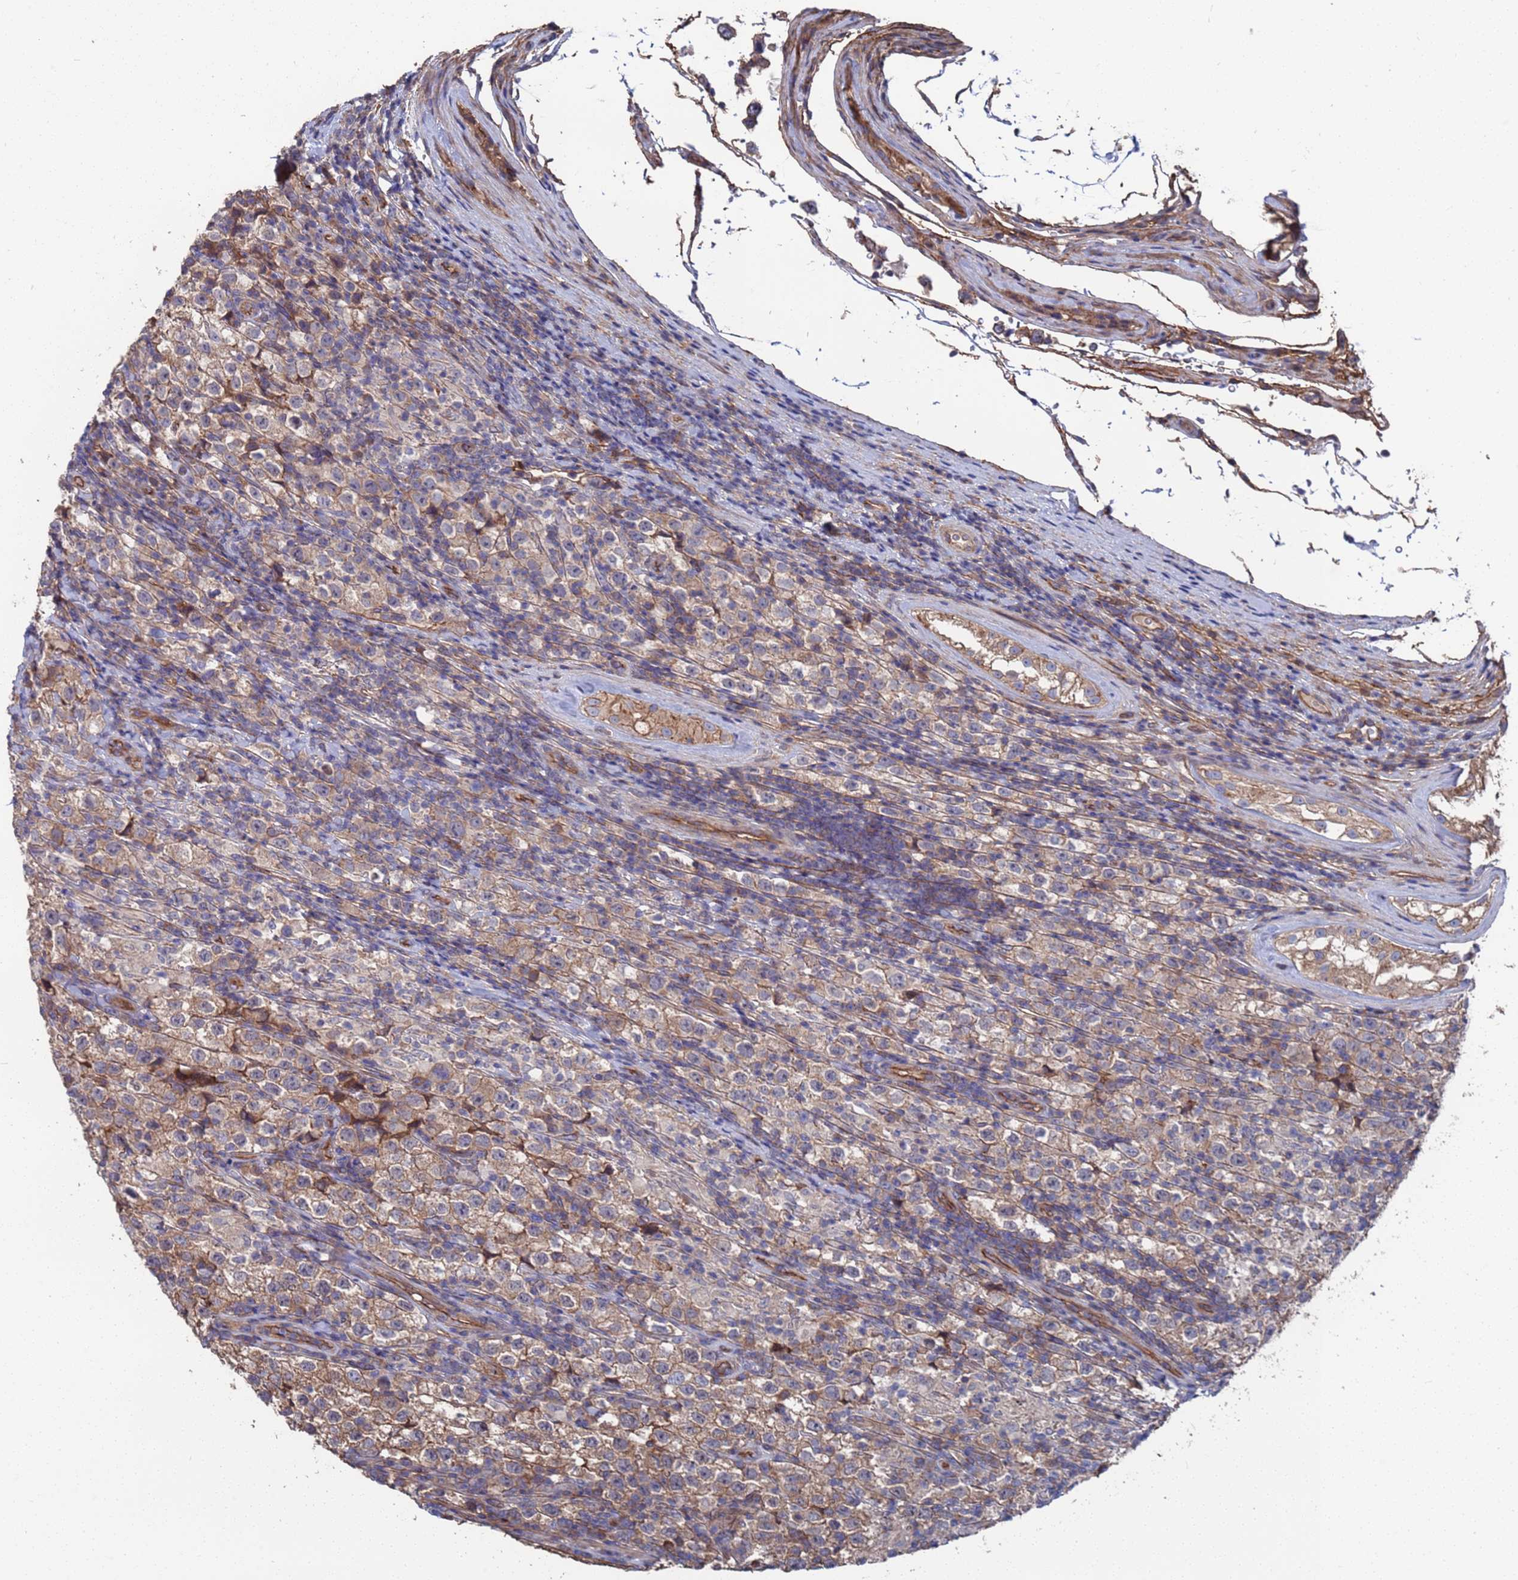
{"staining": {"intensity": "moderate", "quantity": "25%-75%", "location": "cytoplasmic/membranous"}, "tissue": "testis cancer", "cell_type": "Tumor cells", "image_type": "cancer", "snomed": [{"axis": "morphology", "description": "Seminoma, NOS"}, {"axis": "morphology", "description": "Carcinoma, Embryonal, NOS"}, {"axis": "topography", "description": "Testis"}], "caption": "This is a micrograph of immunohistochemistry (IHC) staining of testis cancer (embryonal carcinoma), which shows moderate positivity in the cytoplasmic/membranous of tumor cells.", "gene": "NDUFAF6", "patient": {"sex": "male", "age": 41}}